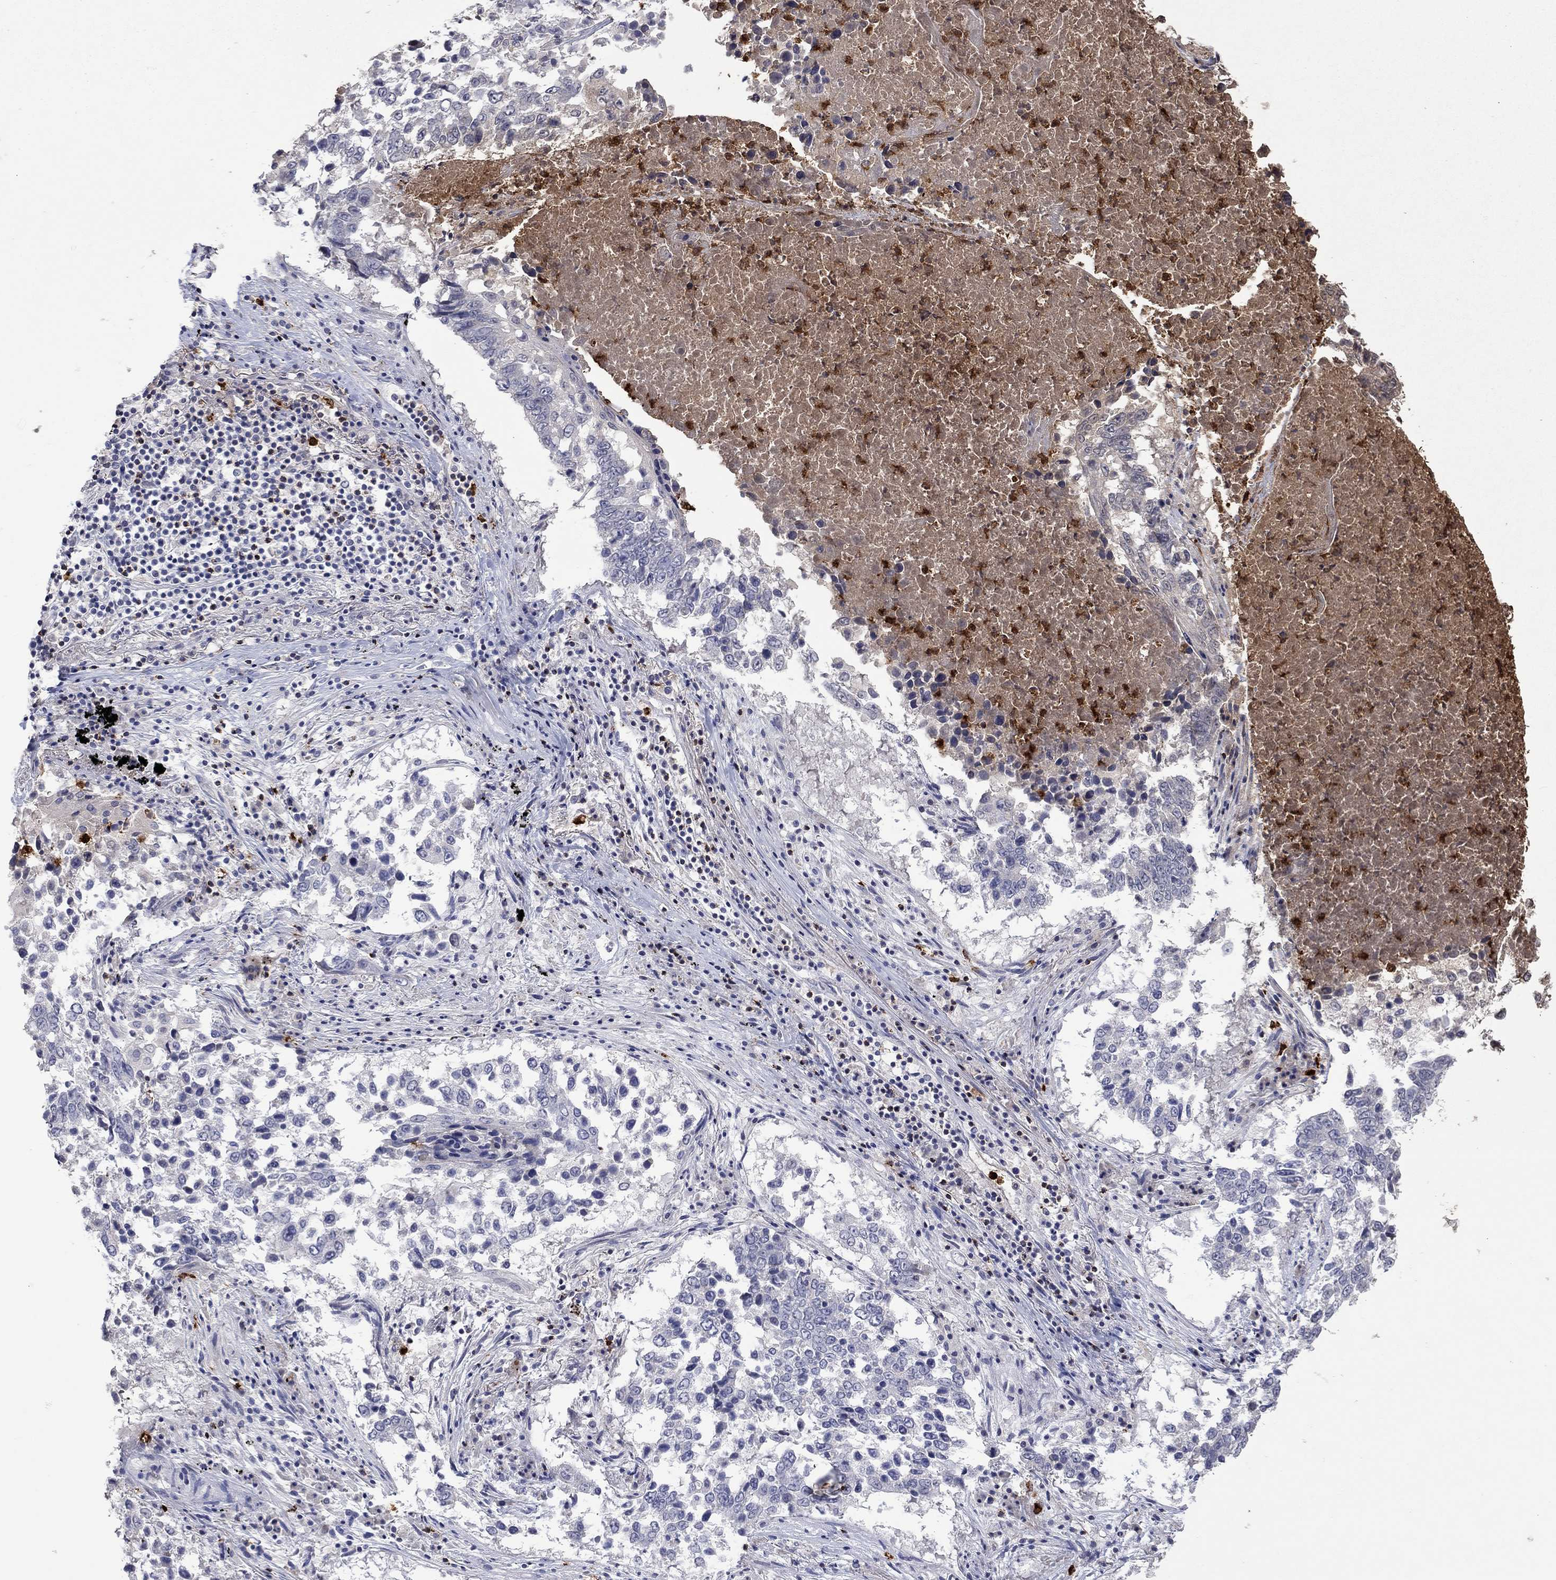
{"staining": {"intensity": "negative", "quantity": "none", "location": "none"}, "tissue": "lung cancer", "cell_type": "Tumor cells", "image_type": "cancer", "snomed": [{"axis": "morphology", "description": "Squamous cell carcinoma, NOS"}, {"axis": "topography", "description": "Lung"}], "caption": "High power microscopy micrograph of an immunohistochemistry image of lung cancer (squamous cell carcinoma), revealing no significant staining in tumor cells.", "gene": "CCL5", "patient": {"sex": "male", "age": 82}}